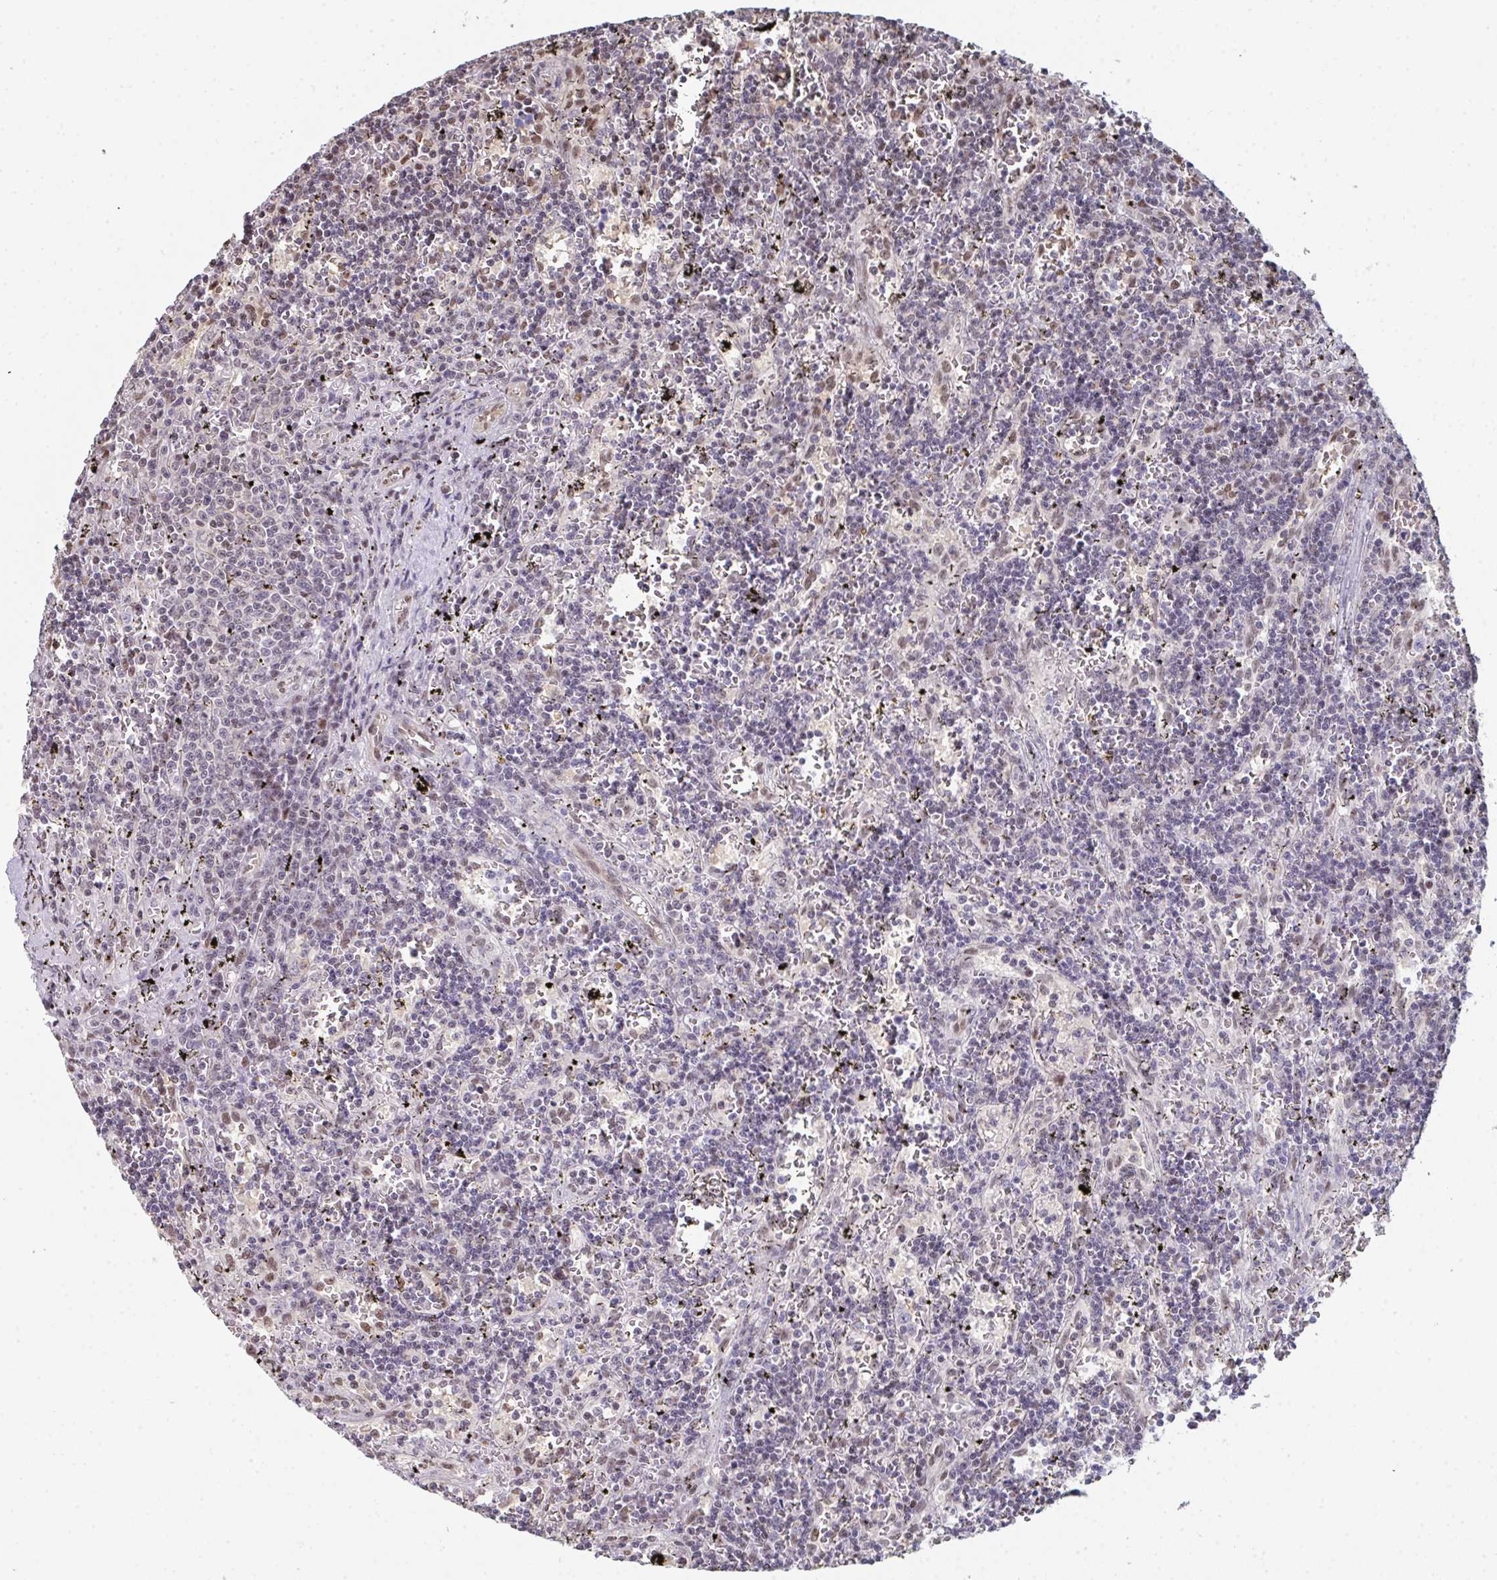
{"staining": {"intensity": "negative", "quantity": "none", "location": "none"}, "tissue": "lymphoma", "cell_type": "Tumor cells", "image_type": "cancer", "snomed": [{"axis": "morphology", "description": "Malignant lymphoma, non-Hodgkin's type, Low grade"}, {"axis": "topography", "description": "Spleen"}], "caption": "Tumor cells are negative for protein expression in human lymphoma.", "gene": "ACD", "patient": {"sex": "male", "age": 60}}